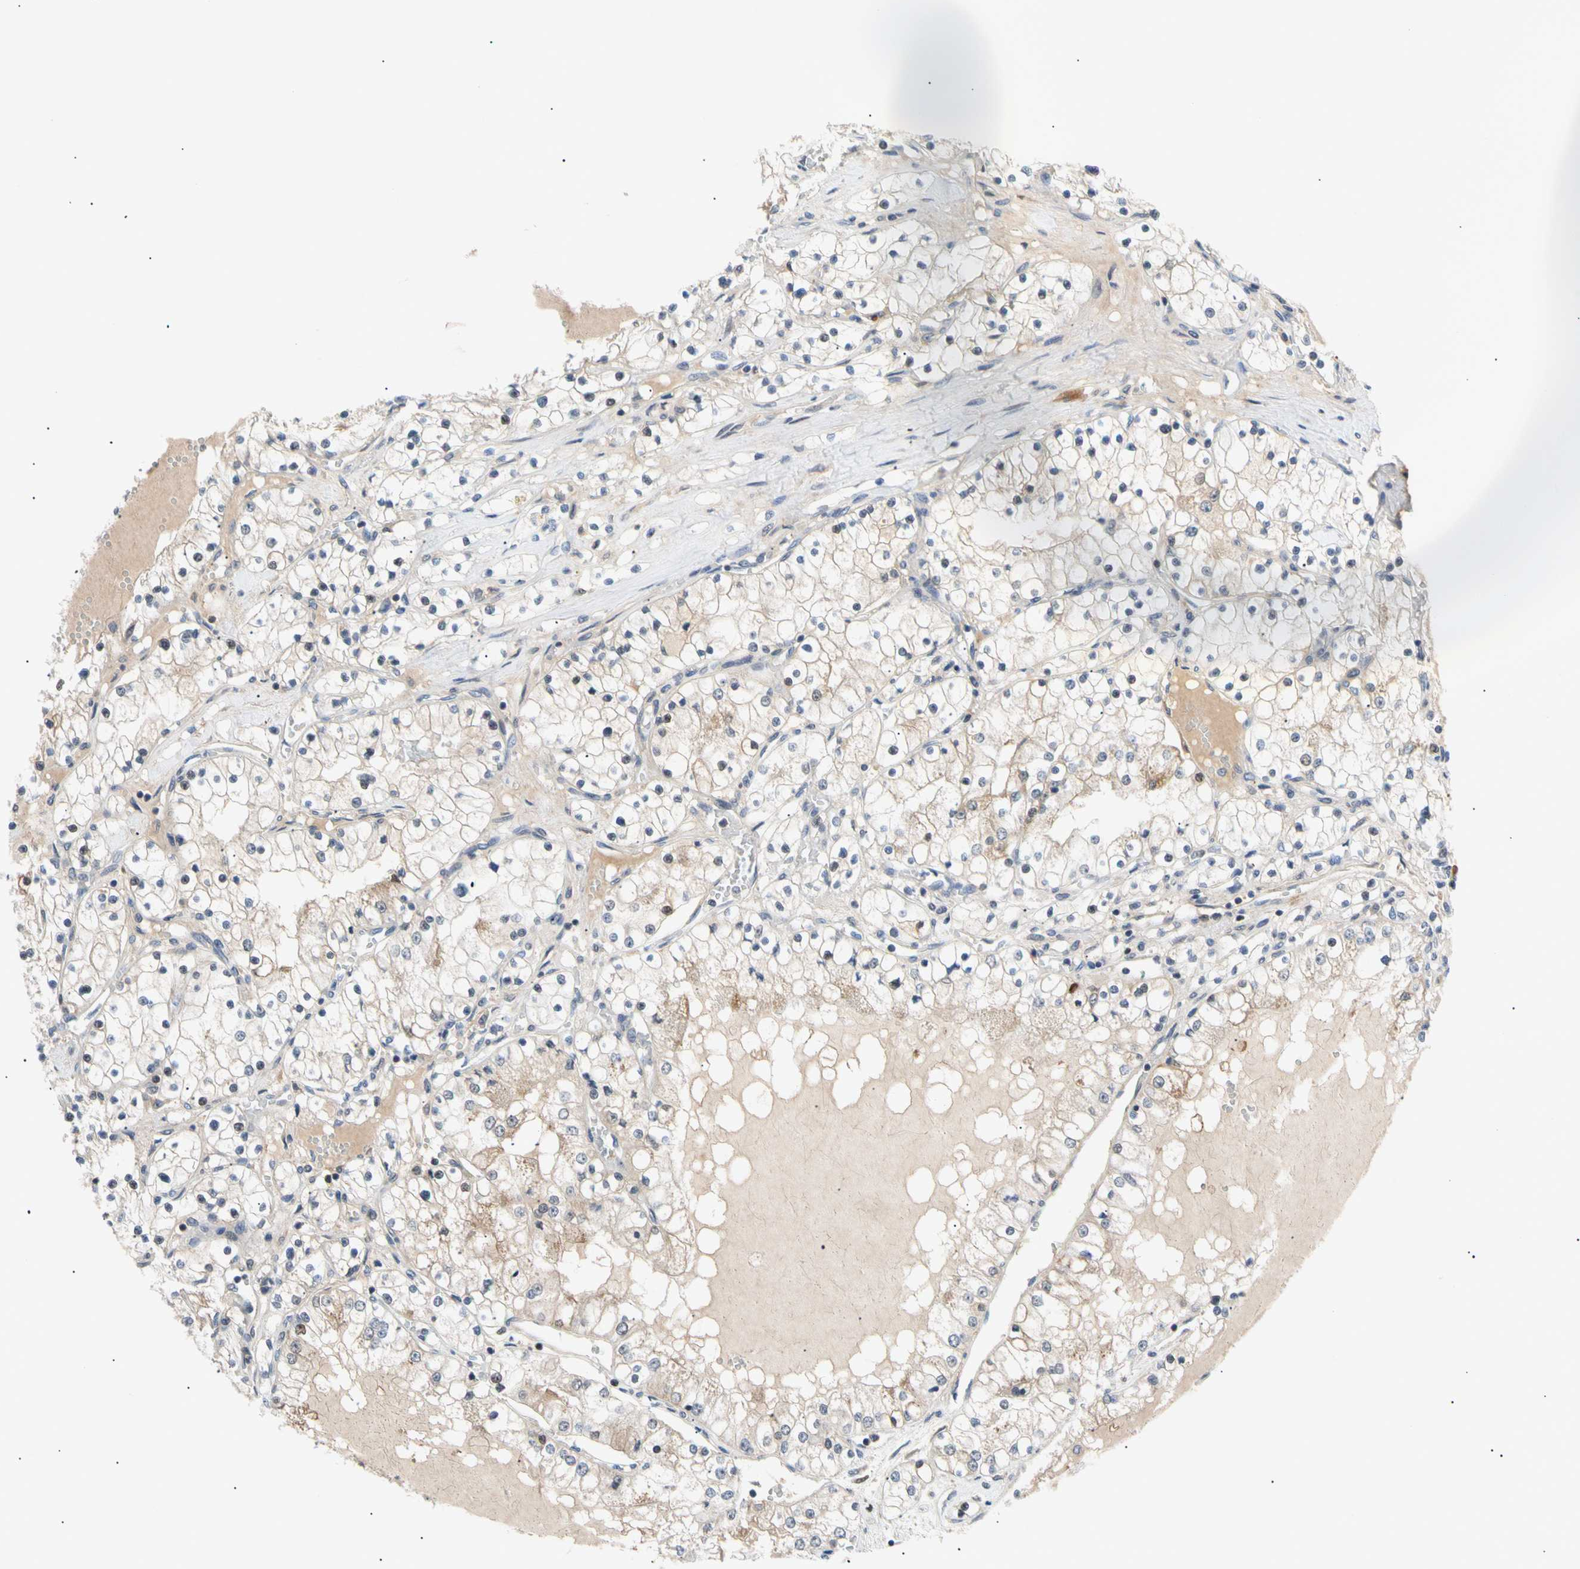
{"staining": {"intensity": "moderate", "quantity": "<25%", "location": "cytoplasmic/membranous"}, "tissue": "renal cancer", "cell_type": "Tumor cells", "image_type": "cancer", "snomed": [{"axis": "morphology", "description": "Adenocarcinoma, NOS"}, {"axis": "topography", "description": "Kidney"}], "caption": "Protein expression analysis of human renal cancer (adenocarcinoma) reveals moderate cytoplasmic/membranous expression in about <25% of tumor cells. (IHC, brightfield microscopy, high magnification).", "gene": "SEC23B", "patient": {"sex": "male", "age": 68}}